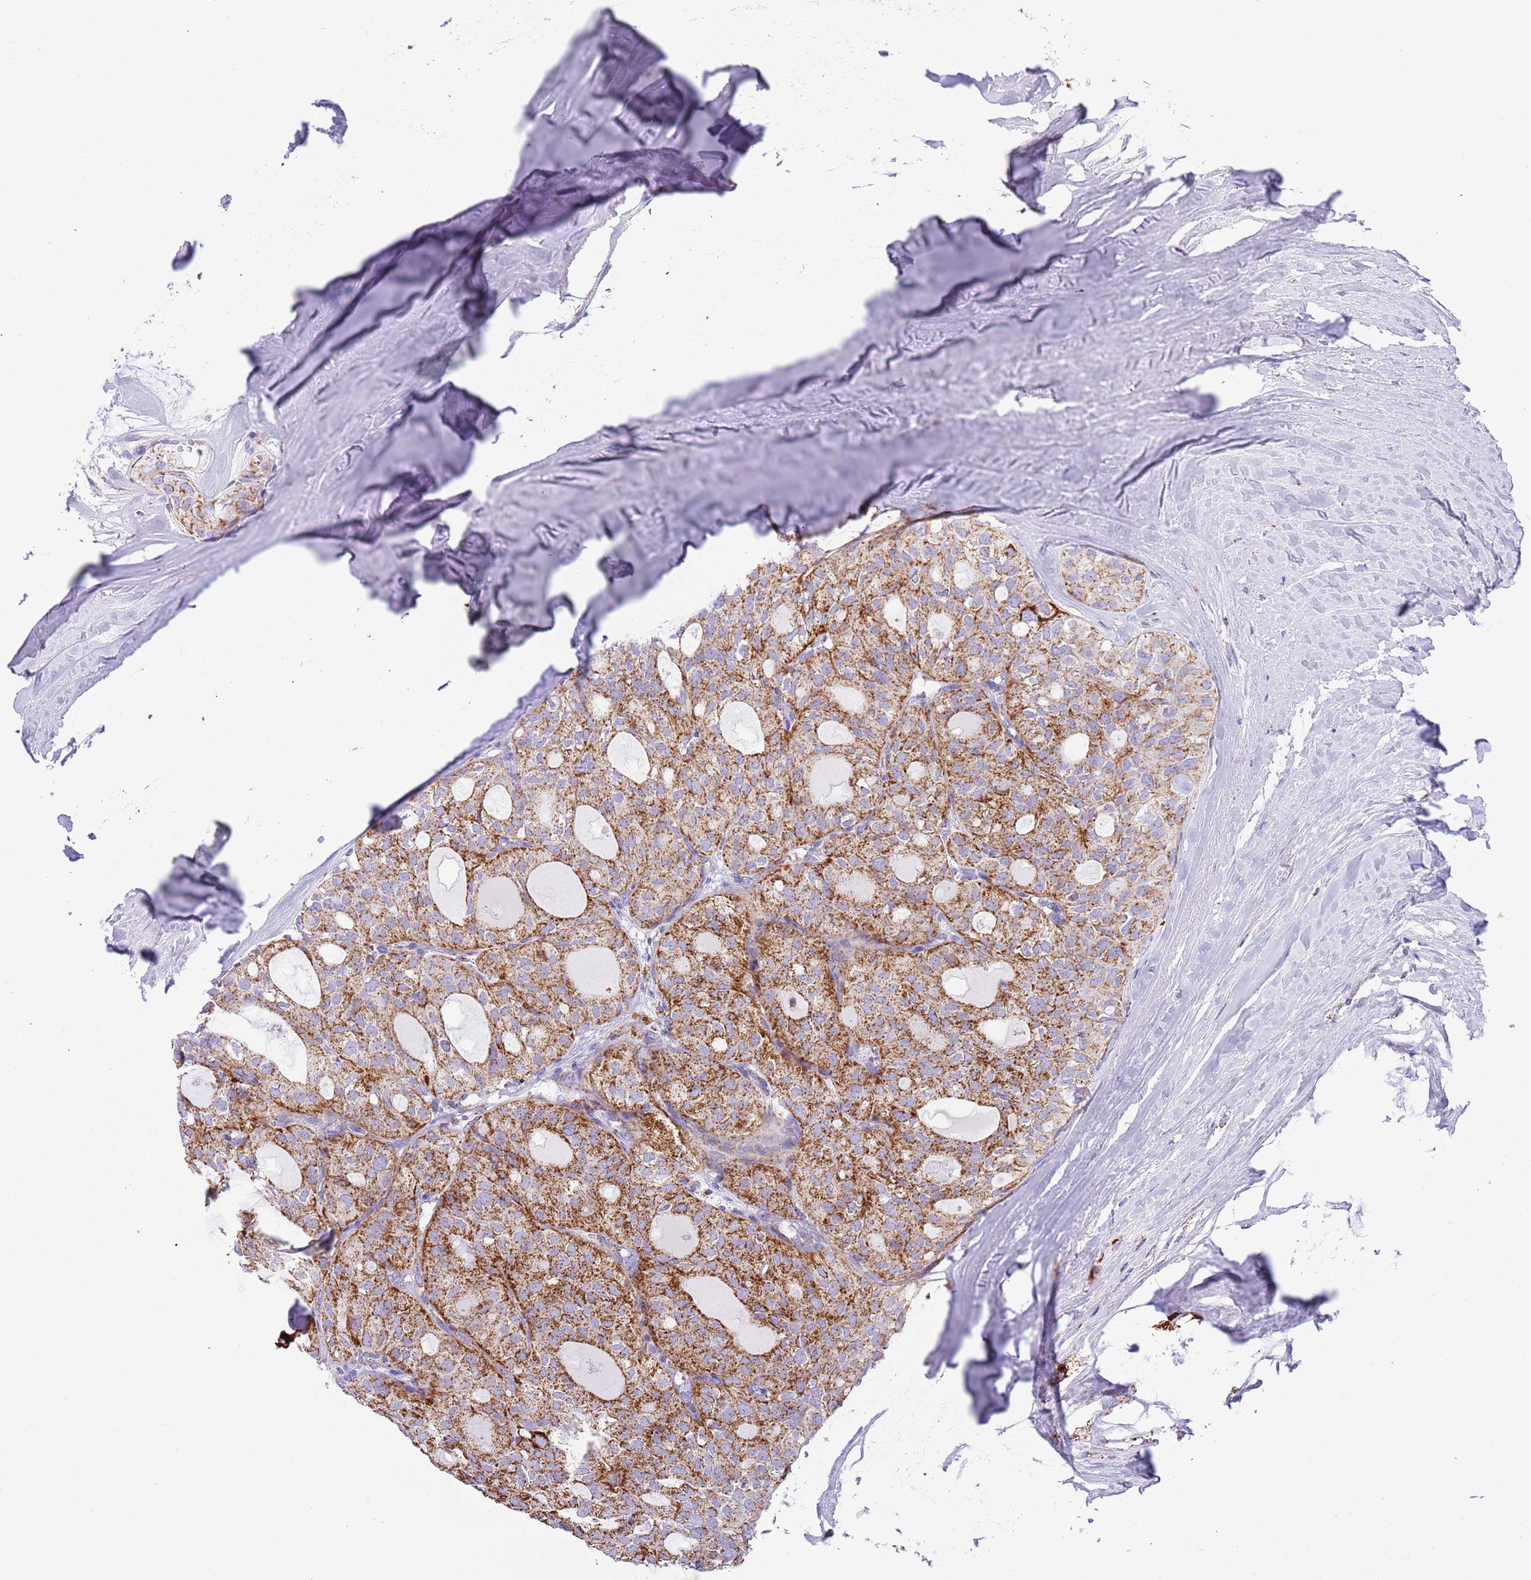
{"staining": {"intensity": "moderate", "quantity": ">75%", "location": "cytoplasmic/membranous"}, "tissue": "thyroid cancer", "cell_type": "Tumor cells", "image_type": "cancer", "snomed": [{"axis": "morphology", "description": "Follicular adenoma carcinoma, NOS"}, {"axis": "topography", "description": "Thyroid gland"}], "caption": "A brown stain labels moderate cytoplasmic/membranous expression of a protein in human follicular adenoma carcinoma (thyroid) tumor cells.", "gene": "SUCLG2", "patient": {"sex": "male", "age": 75}}